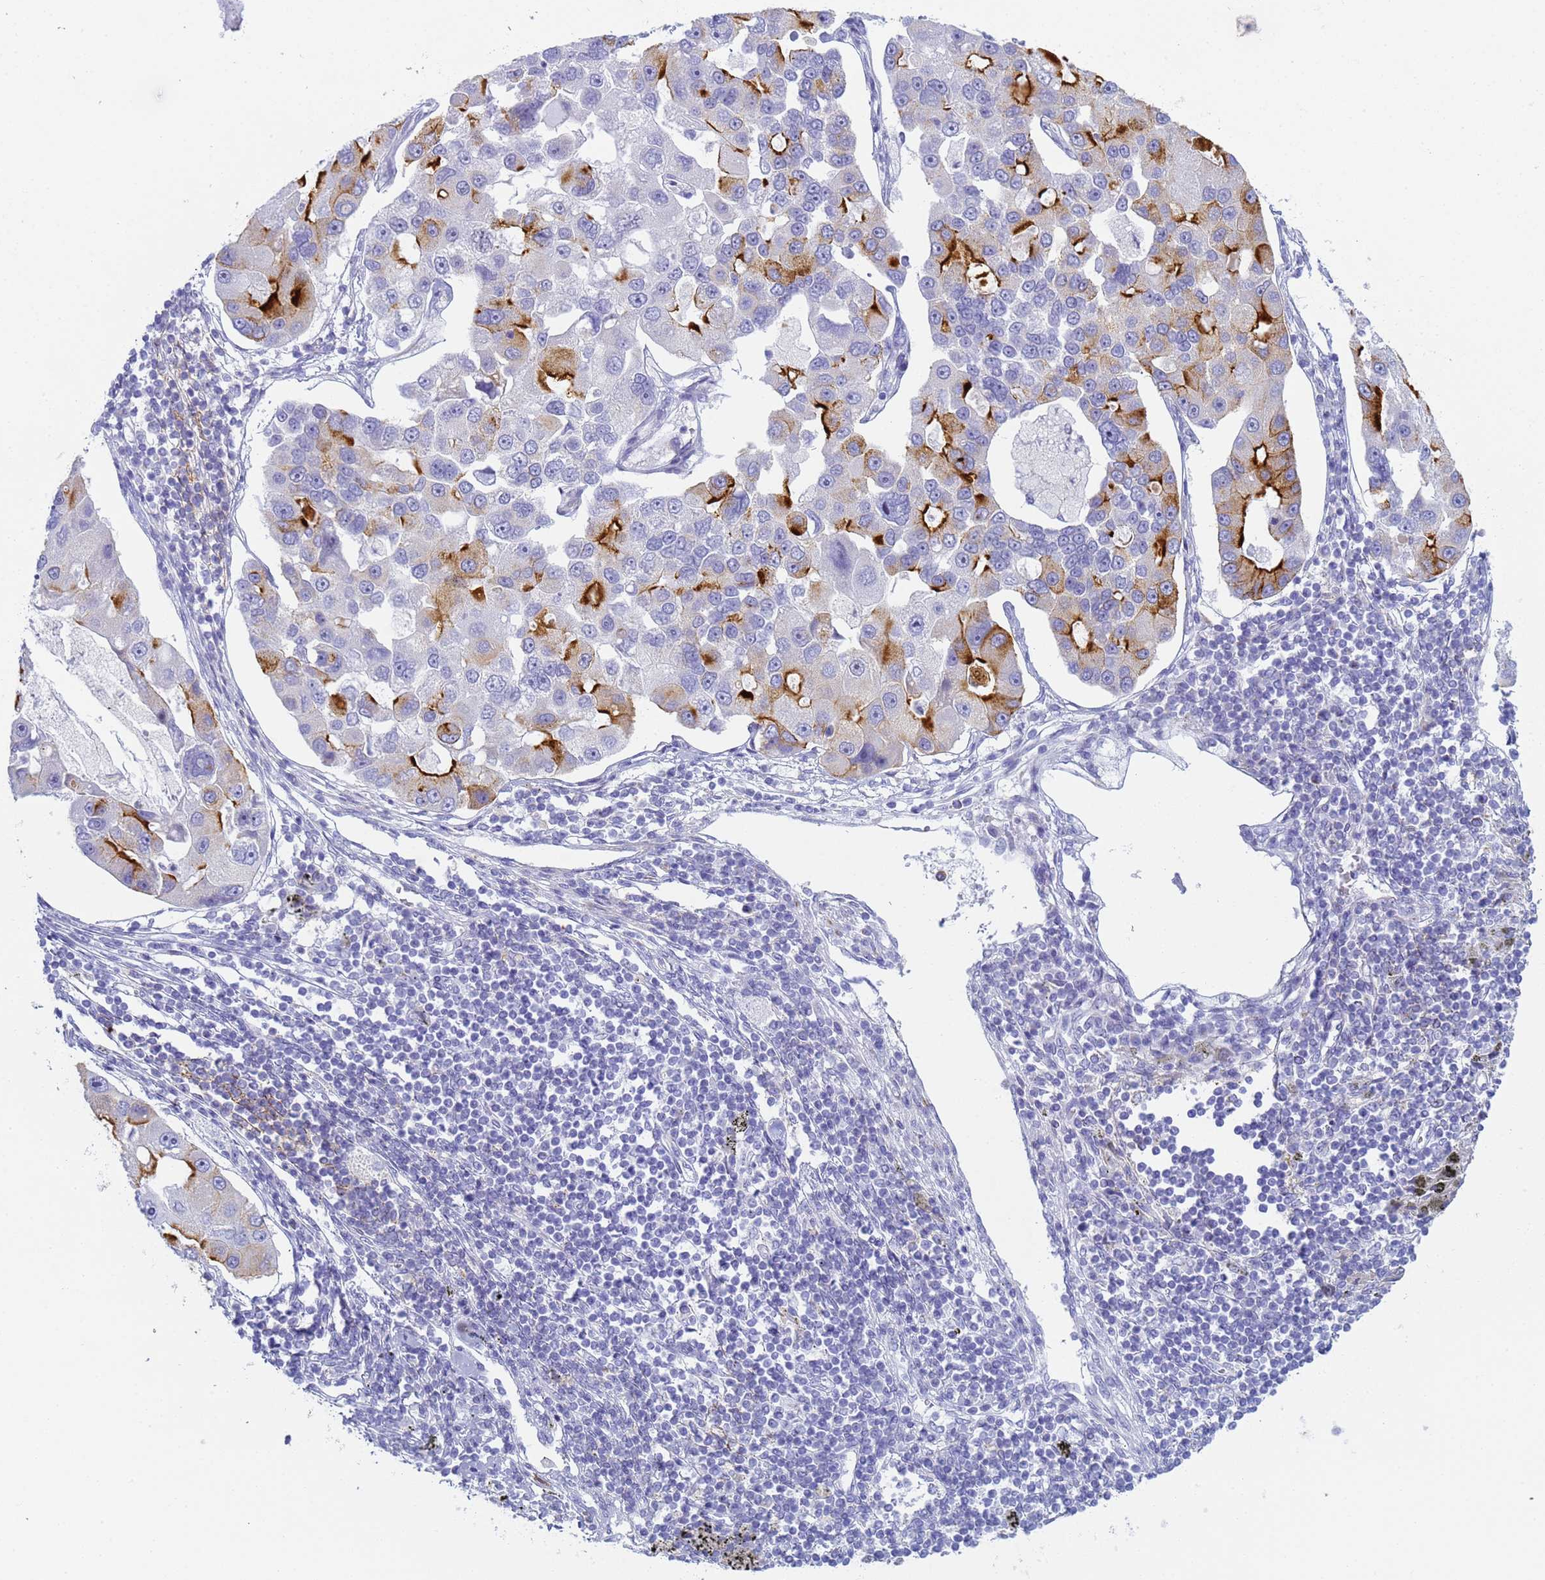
{"staining": {"intensity": "strong", "quantity": "<25%", "location": "cytoplasmic/membranous"}, "tissue": "lung cancer", "cell_type": "Tumor cells", "image_type": "cancer", "snomed": [{"axis": "morphology", "description": "Adenocarcinoma, NOS"}, {"axis": "topography", "description": "Lung"}], "caption": "Lung cancer (adenocarcinoma) stained with DAB (3,3'-diaminobenzidine) immunohistochemistry (IHC) exhibits medium levels of strong cytoplasmic/membranous positivity in about <25% of tumor cells.", "gene": "CR1", "patient": {"sex": "female", "age": 54}}